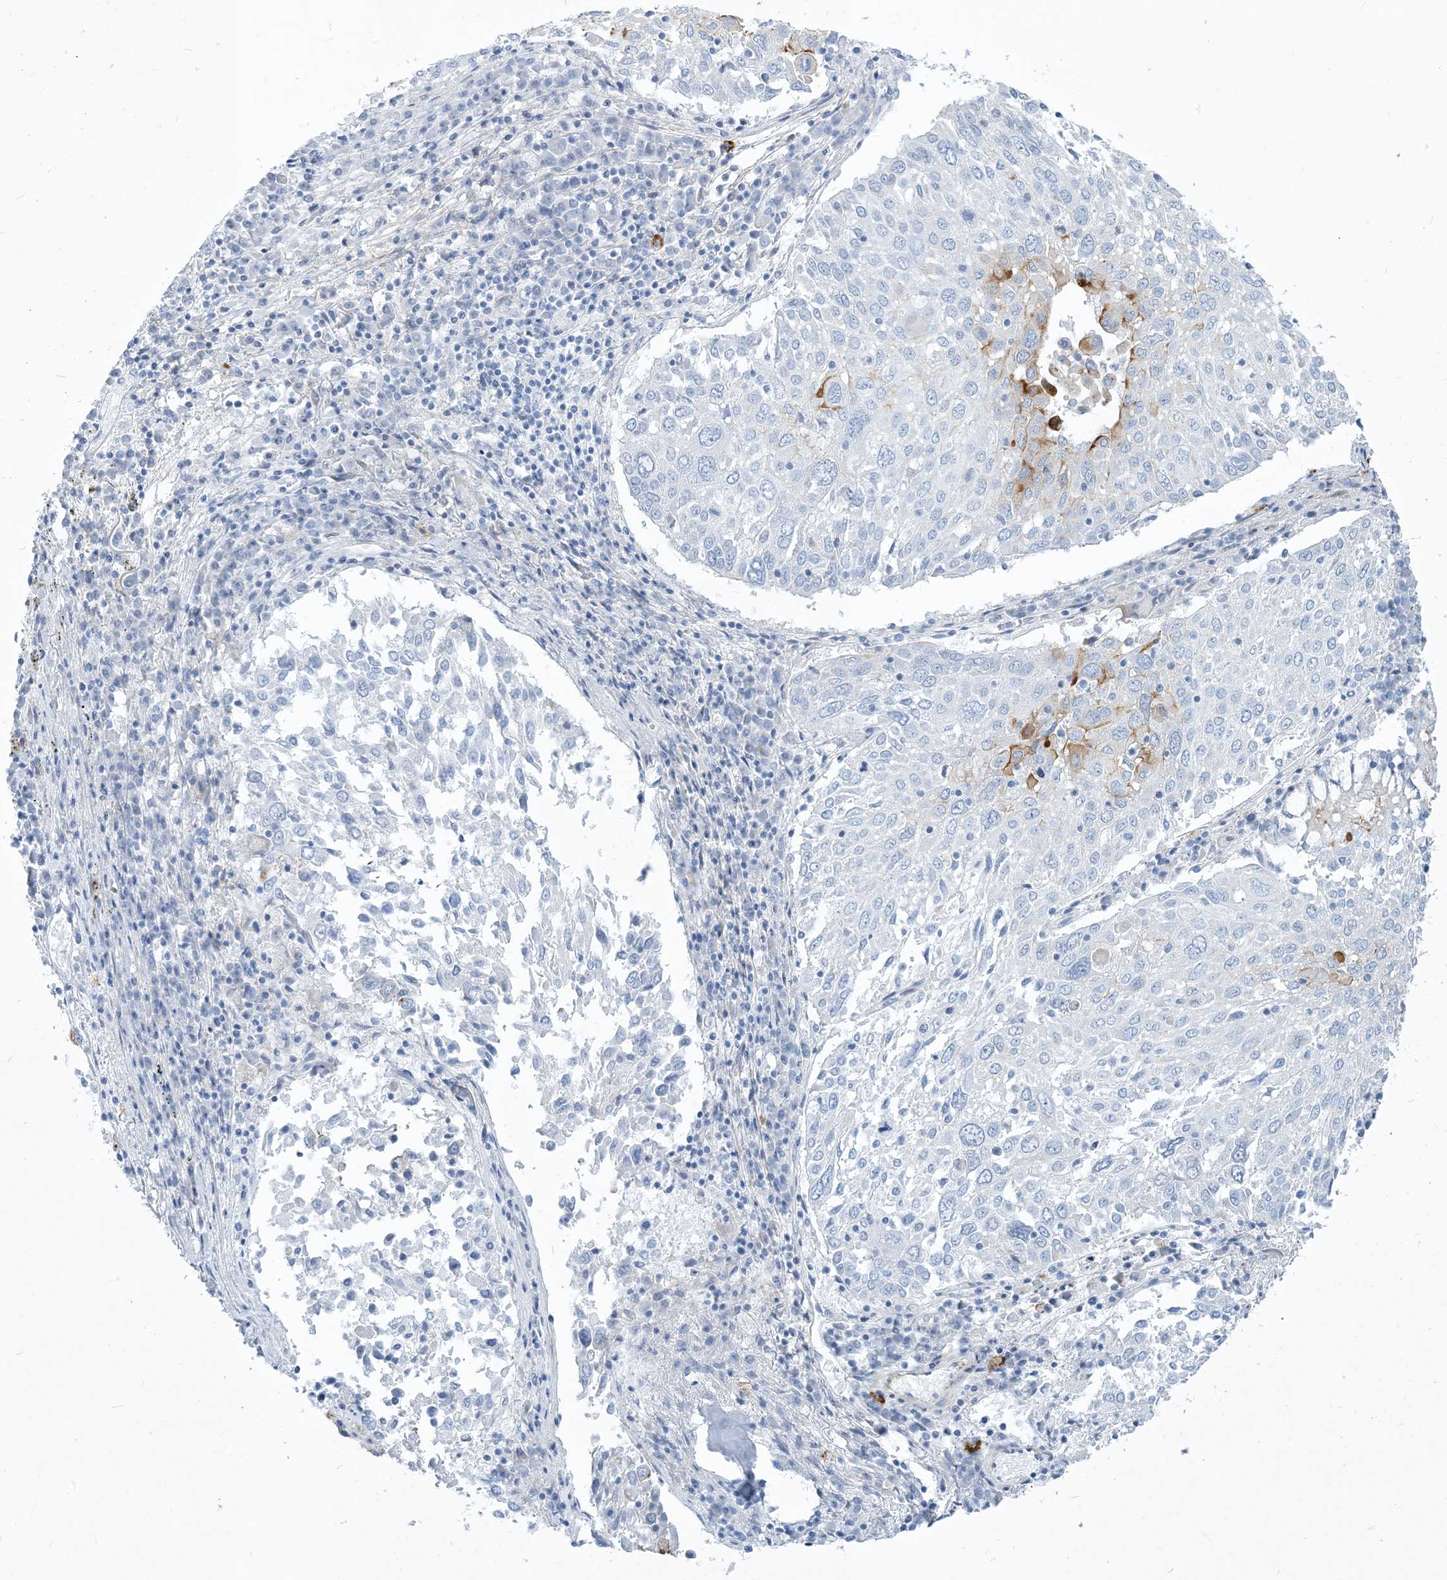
{"staining": {"intensity": "moderate", "quantity": "<25%", "location": "cytoplasmic/membranous"}, "tissue": "lung cancer", "cell_type": "Tumor cells", "image_type": "cancer", "snomed": [{"axis": "morphology", "description": "Squamous cell carcinoma, NOS"}, {"axis": "topography", "description": "Lung"}], "caption": "Lung squamous cell carcinoma stained with a protein marker shows moderate staining in tumor cells.", "gene": "MOXD1", "patient": {"sex": "male", "age": 65}}